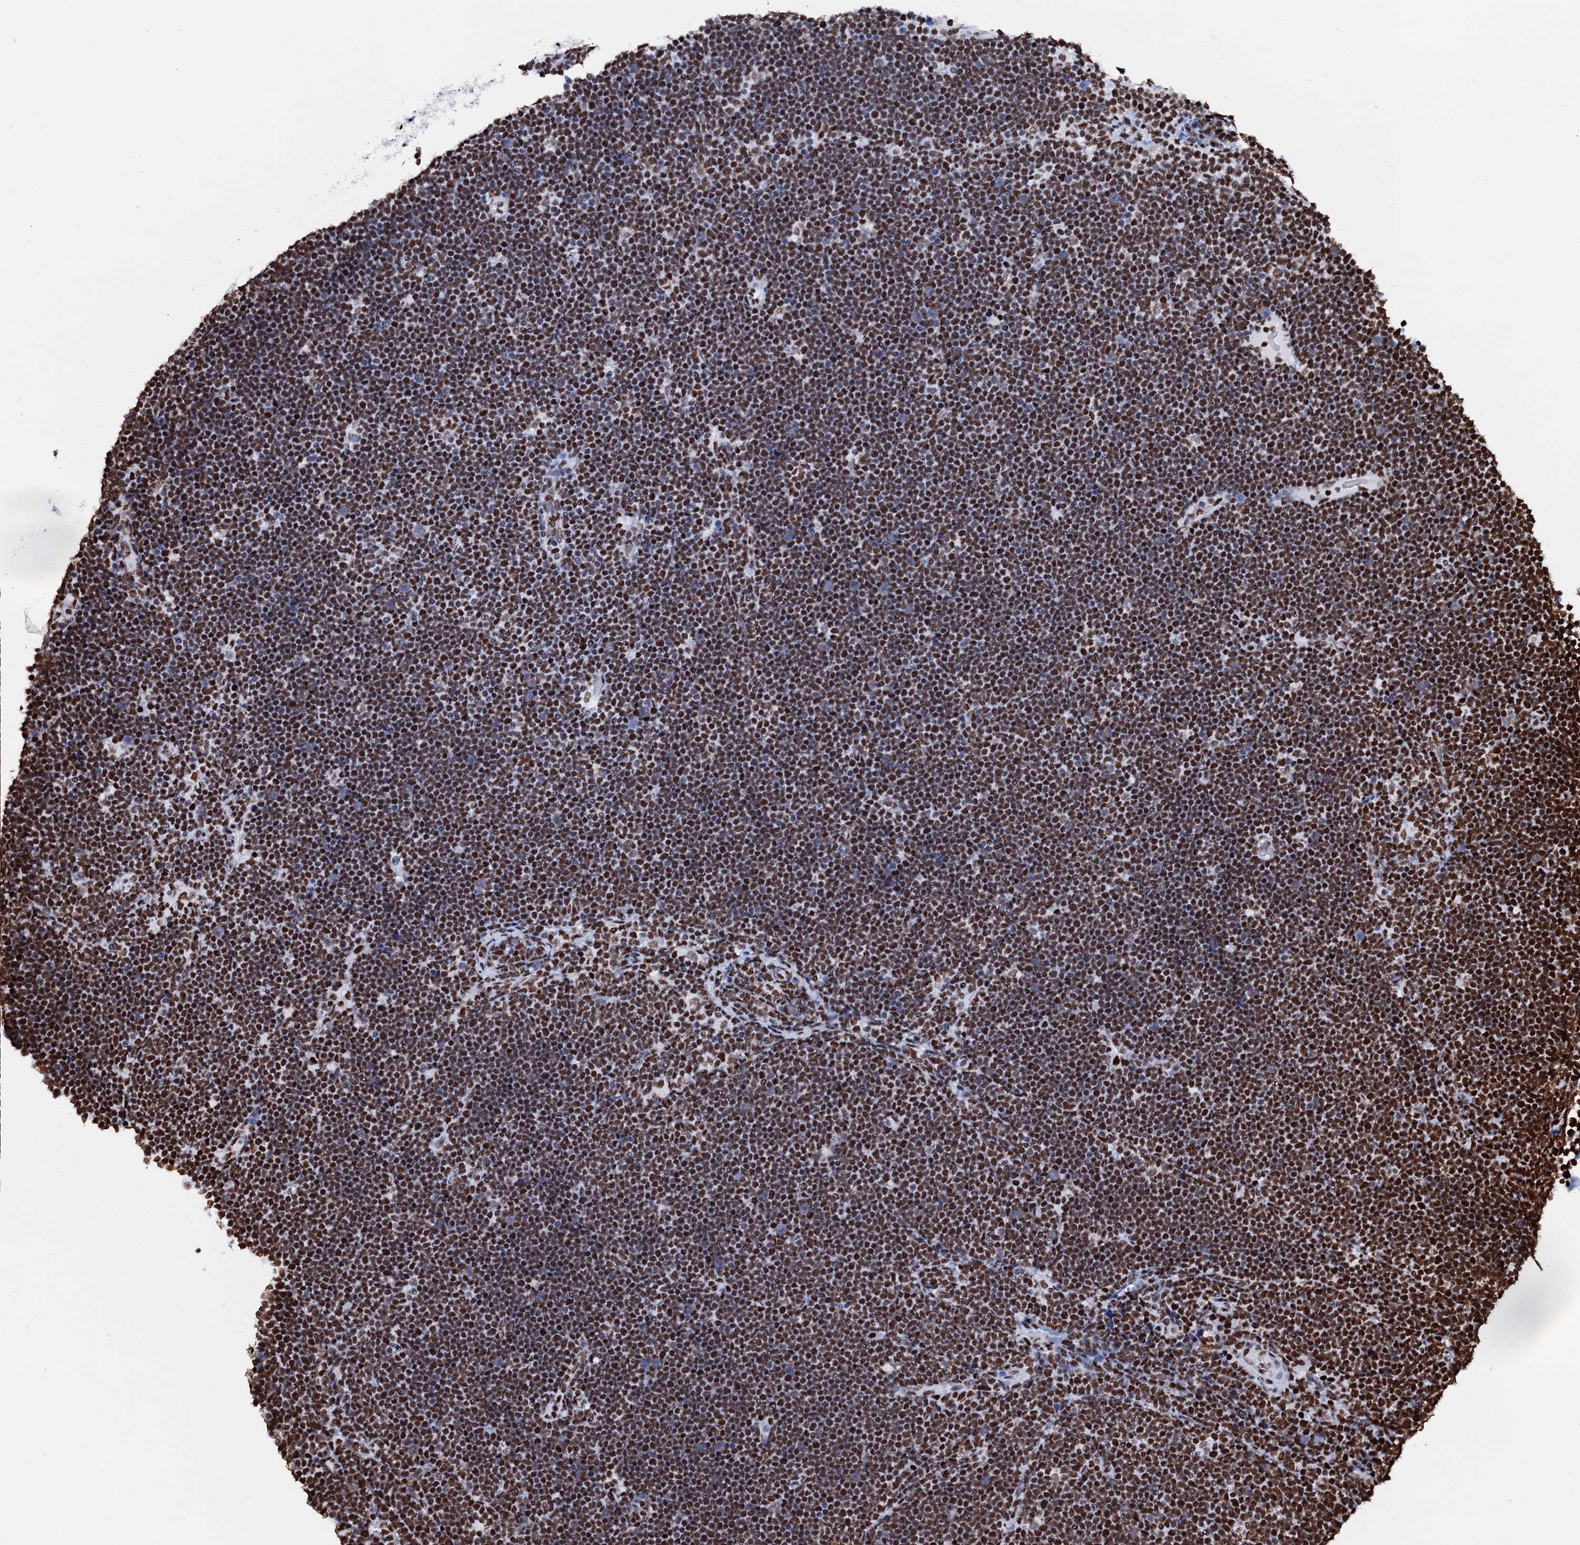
{"staining": {"intensity": "strong", "quantity": ">75%", "location": "nuclear"}, "tissue": "lymphoma", "cell_type": "Tumor cells", "image_type": "cancer", "snomed": [{"axis": "morphology", "description": "Malignant lymphoma, non-Hodgkin's type, High grade"}, {"axis": "topography", "description": "Lymph node"}], "caption": "Immunohistochemistry (IHC) image of neoplastic tissue: human high-grade malignant lymphoma, non-Hodgkin's type stained using IHC demonstrates high levels of strong protein expression localized specifically in the nuclear of tumor cells, appearing as a nuclear brown color.", "gene": "RALY", "patient": {"sex": "male", "age": 13}}